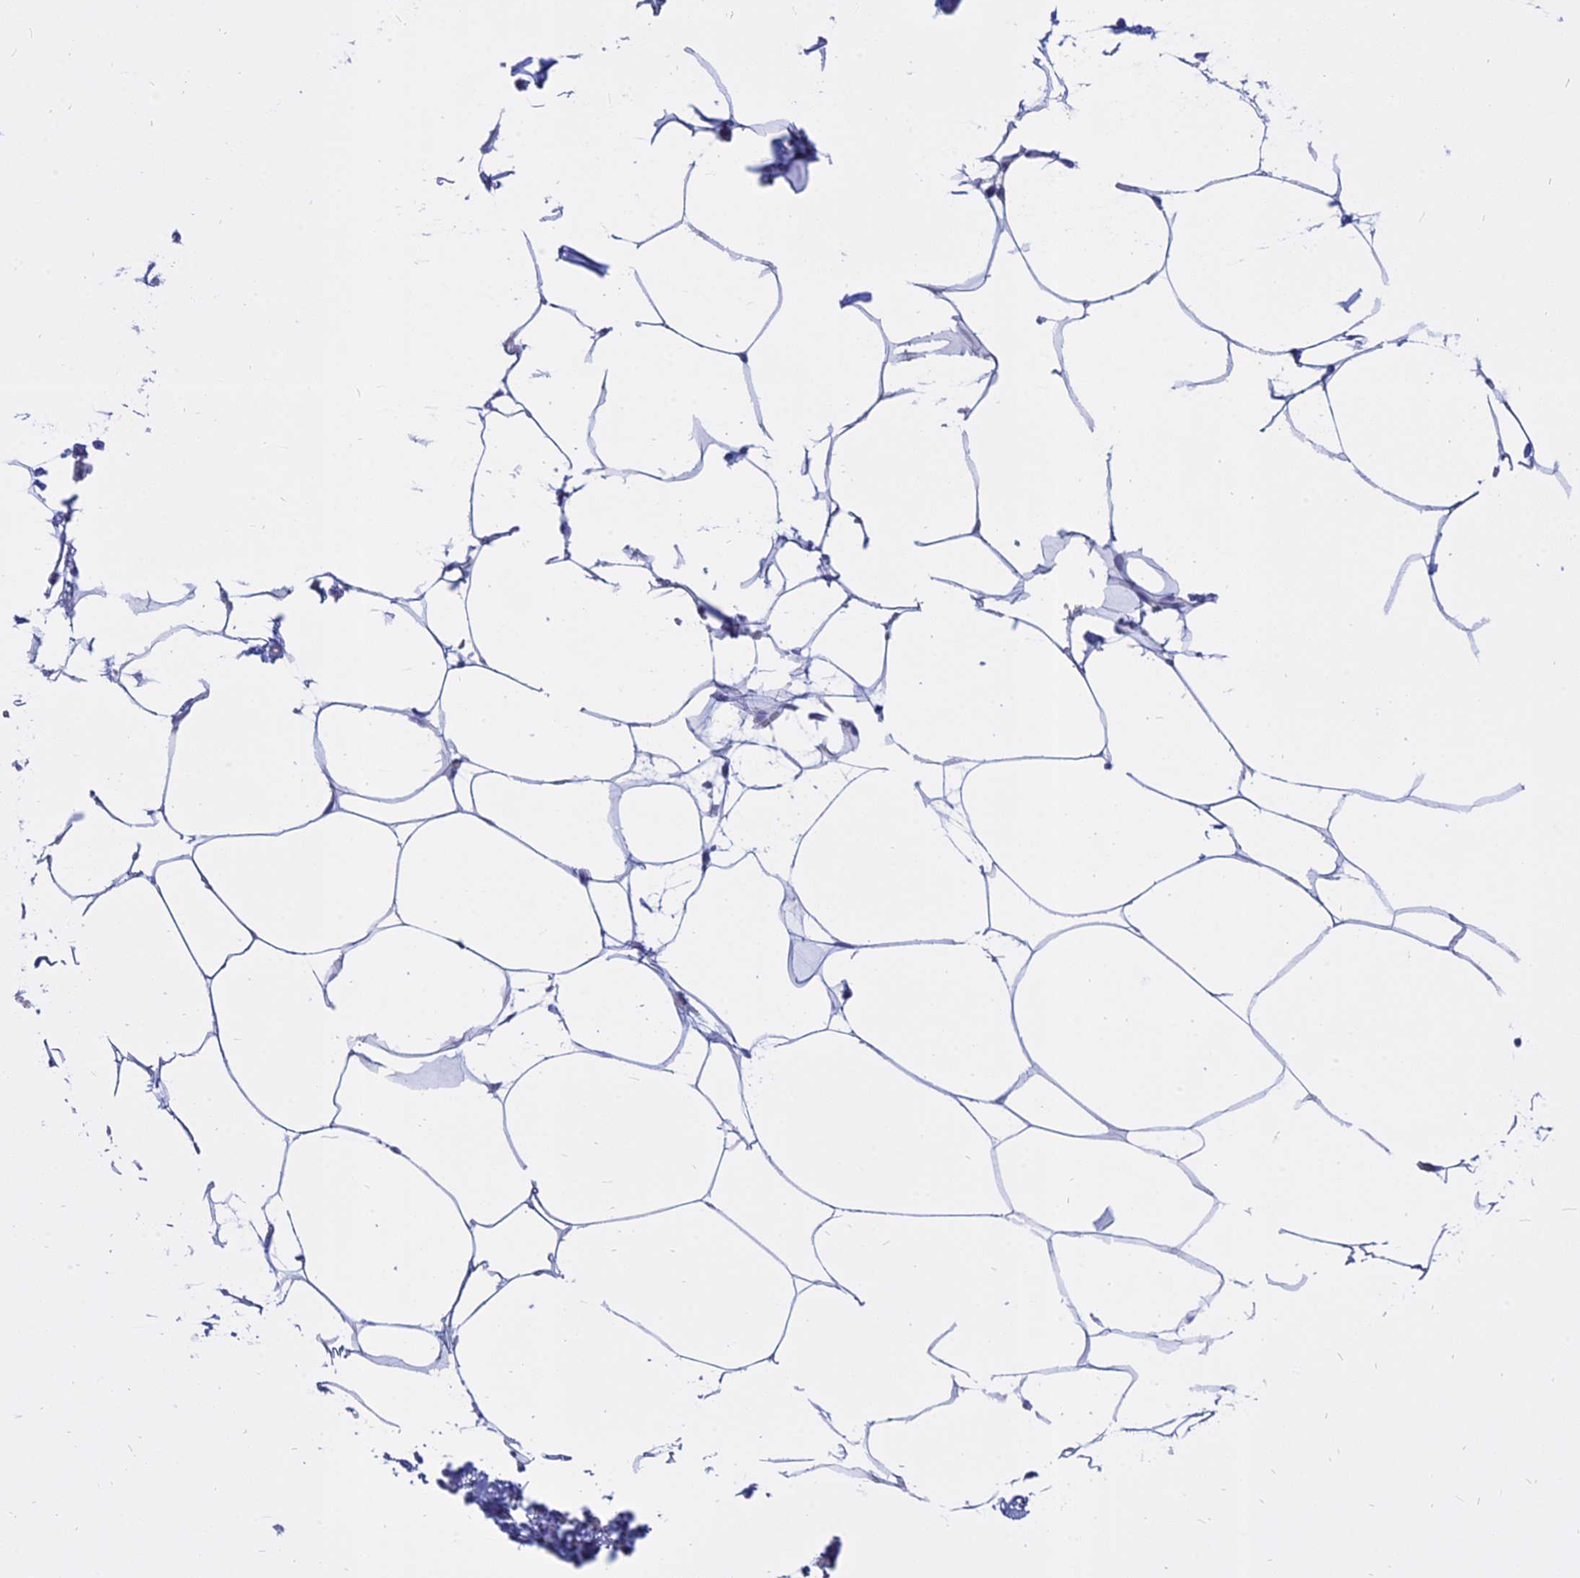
{"staining": {"intensity": "negative", "quantity": "none", "location": "none"}, "tissue": "breast", "cell_type": "Adipocytes", "image_type": "normal", "snomed": [{"axis": "morphology", "description": "Normal tissue, NOS"}, {"axis": "topography", "description": "Breast"}], "caption": "Immunohistochemistry (IHC) histopathology image of benign breast: human breast stained with DAB demonstrates no significant protein expression in adipocytes. (Stains: DAB immunohistochemistry with hematoxylin counter stain, Microscopy: brightfield microscopy at high magnification).", "gene": "AHCYL1", "patient": {"sex": "female", "age": 62}}